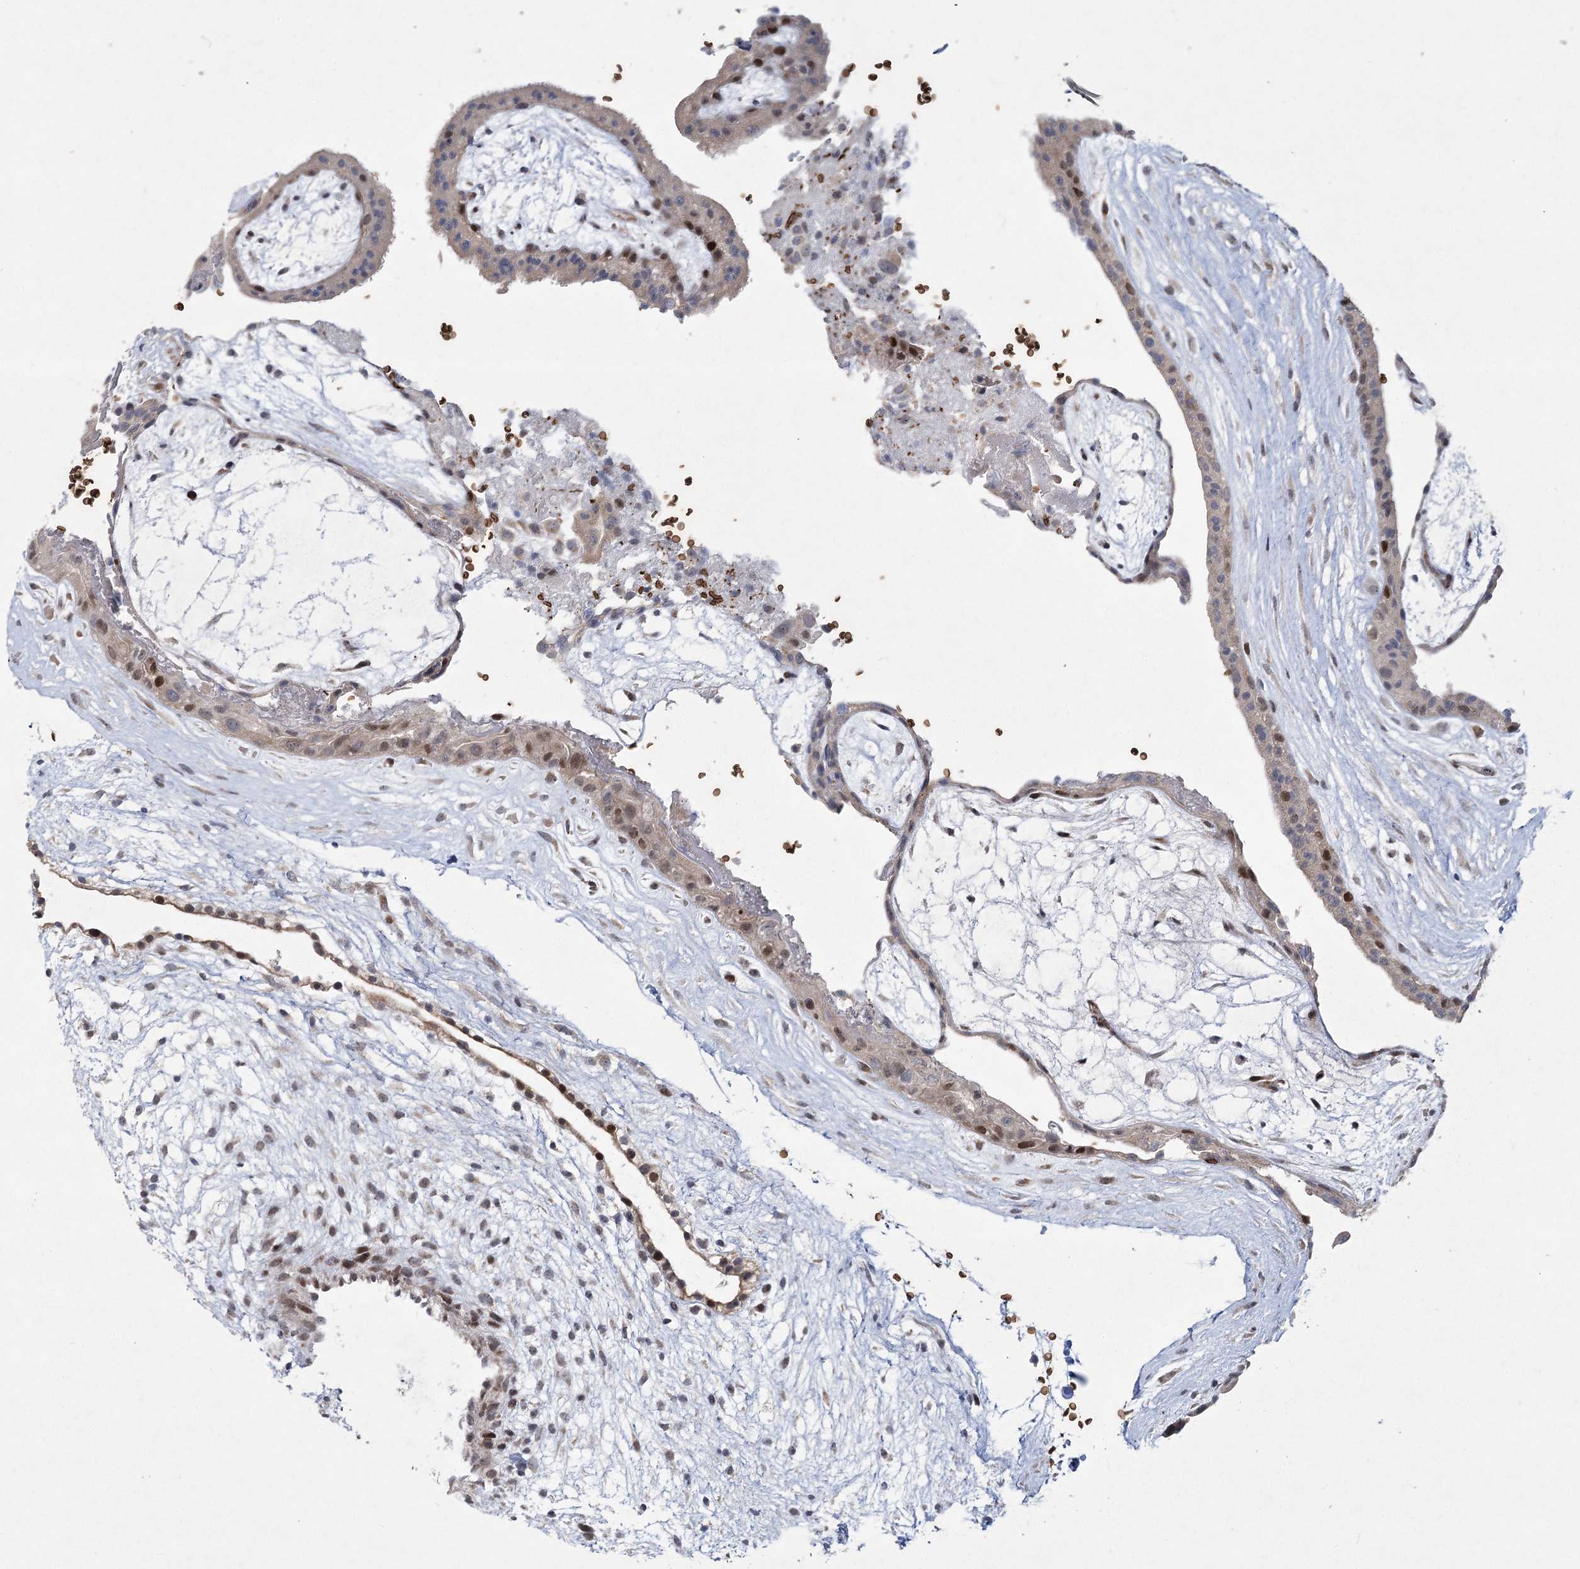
{"staining": {"intensity": "moderate", "quantity": "<25%", "location": "cytoplasmic/membranous,nuclear"}, "tissue": "placenta", "cell_type": "Decidual cells", "image_type": "normal", "snomed": [{"axis": "morphology", "description": "Normal tissue, NOS"}, {"axis": "topography", "description": "Placenta"}], "caption": "This image shows normal placenta stained with immunohistochemistry to label a protein in brown. The cytoplasmic/membranous,nuclear of decidual cells show moderate positivity for the protein. Nuclei are counter-stained blue.", "gene": "NSMCE4A", "patient": {"sex": "female", "age": 19}}